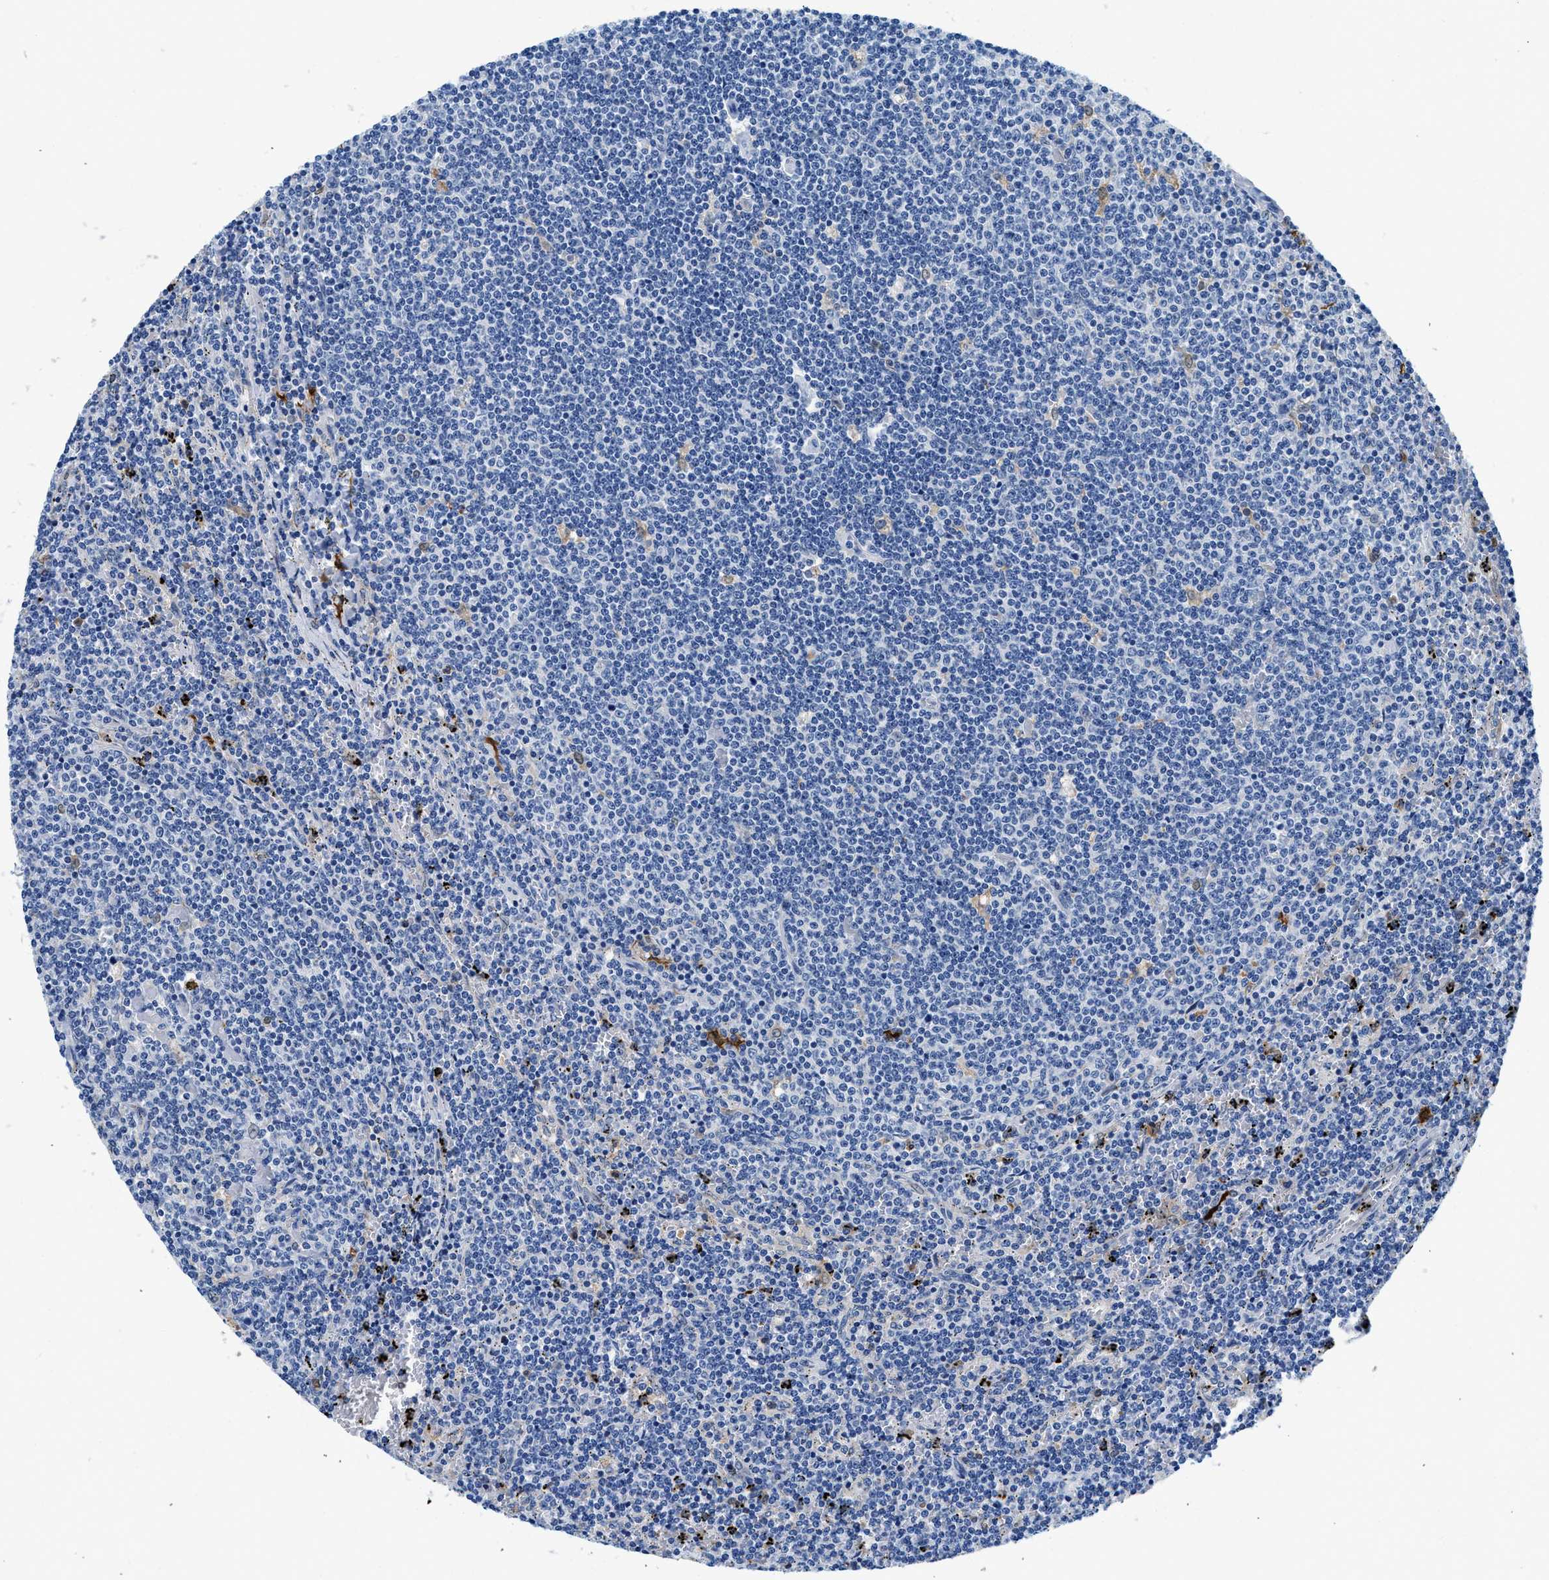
{"staining": {"intensity": "negative", "quantity": "none", "location": "none"}, "tissue": "lymphoma", "cell_type": "Tumor cells", "image_type": "cancer", "snomed": [{"axis": "morphology", "description": "Malignant lymphoma, non-Hodgkin's type, Low grade"}, {"axis": "topography", "description": "Spleen"}], "caption": "High power microscopy micrograph of an IHC histopathology image of malignant lymphoma, non-Hodgkin's type (low-grade), revealing no significant expression in tumor cells.", "gene": "FADS6", "patient": {"sex": "female", "age": 50}}